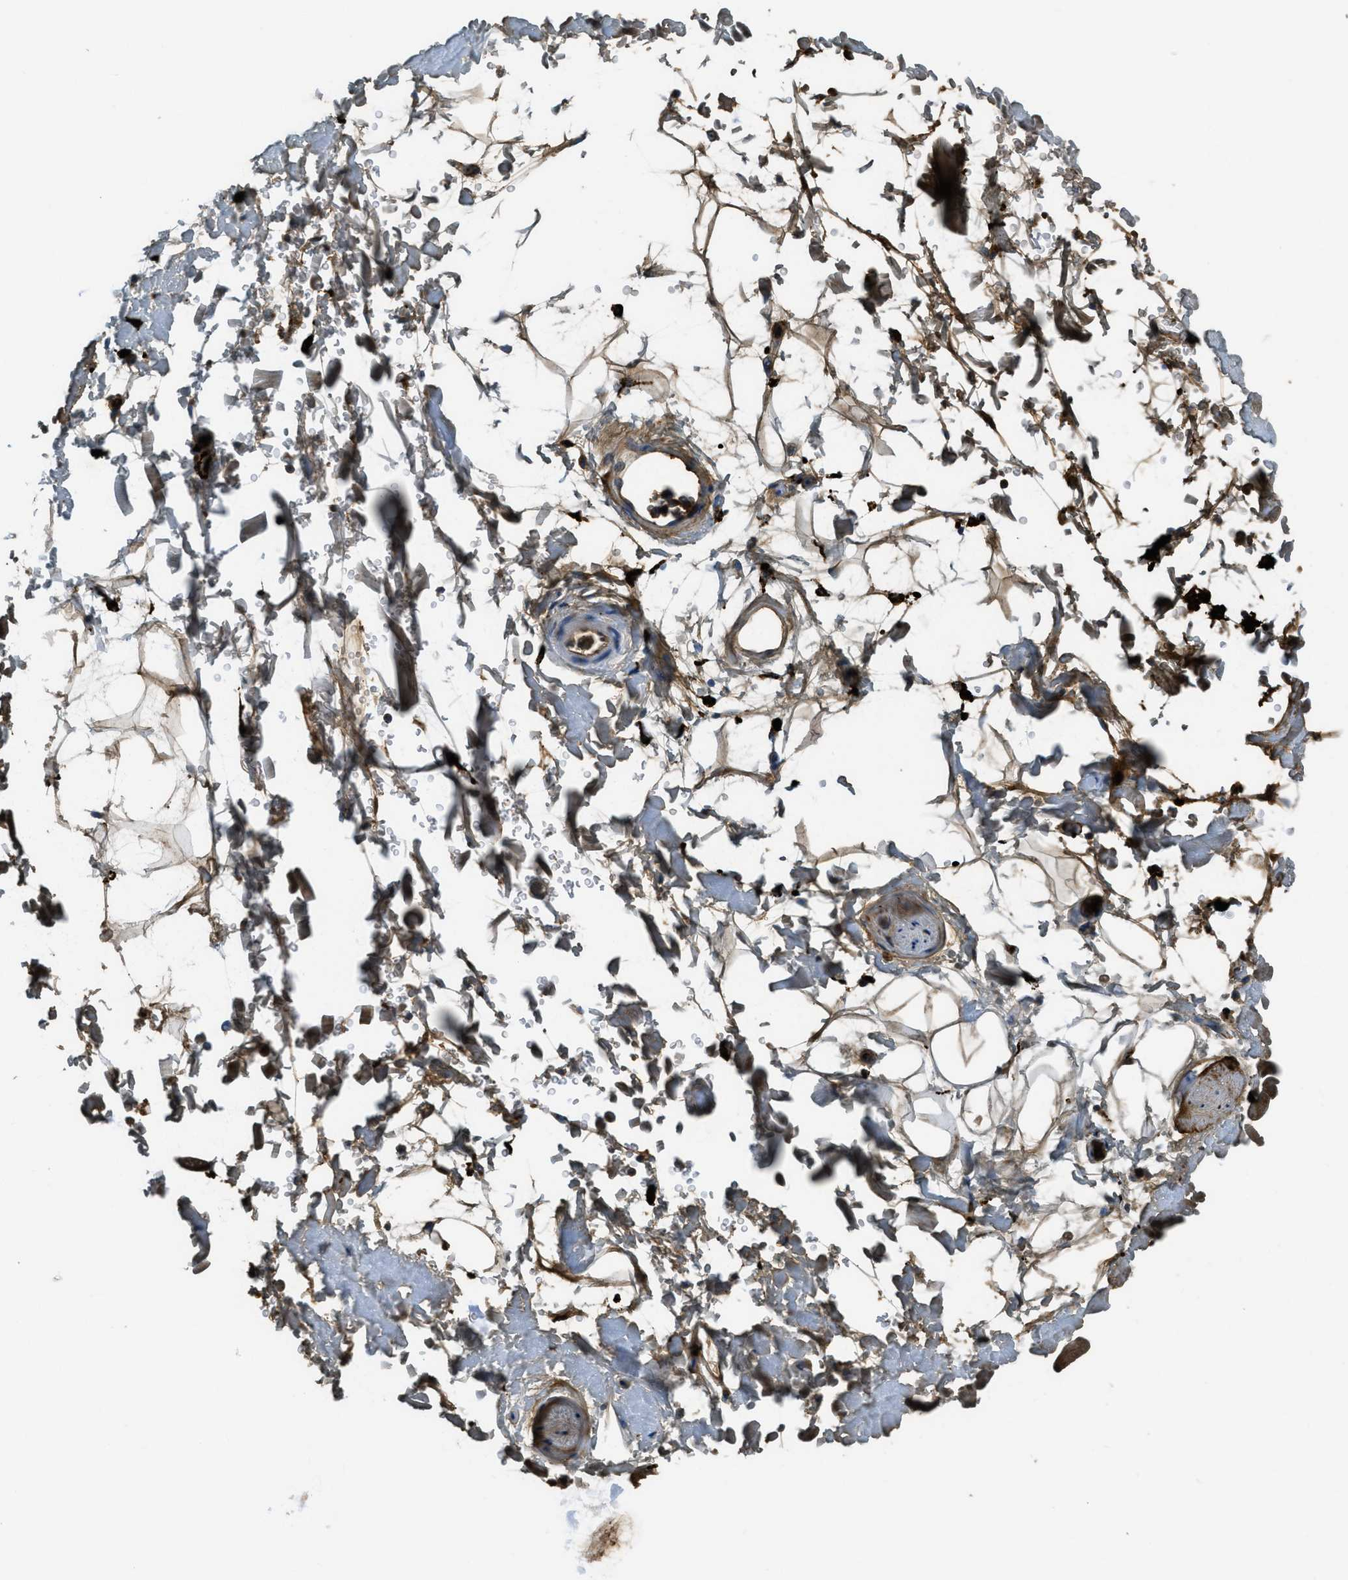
{"staining": {"intensity": "moderate", "quantity": ">75%", "location": "cytoplasmic/membranous"}, "tissue": "adipose tissue", "cell_type": "Adipocytes", "image_type": "normal", "snomed": [{"axis": "morphology", "description": "Normal tissue, NOS"}, {"axis": "topography", "description": "Soft tissue"}], "caption": "Adipose tissue stained with DAB (3,3'-diaminobenzidine) IHC demonstrates medium levels of moderate cytoplasmic/membranous positivity in approximately >75% of adipocytes.", "gene": "TRIM59", "patient": {"sex": "male", "age": 72}}